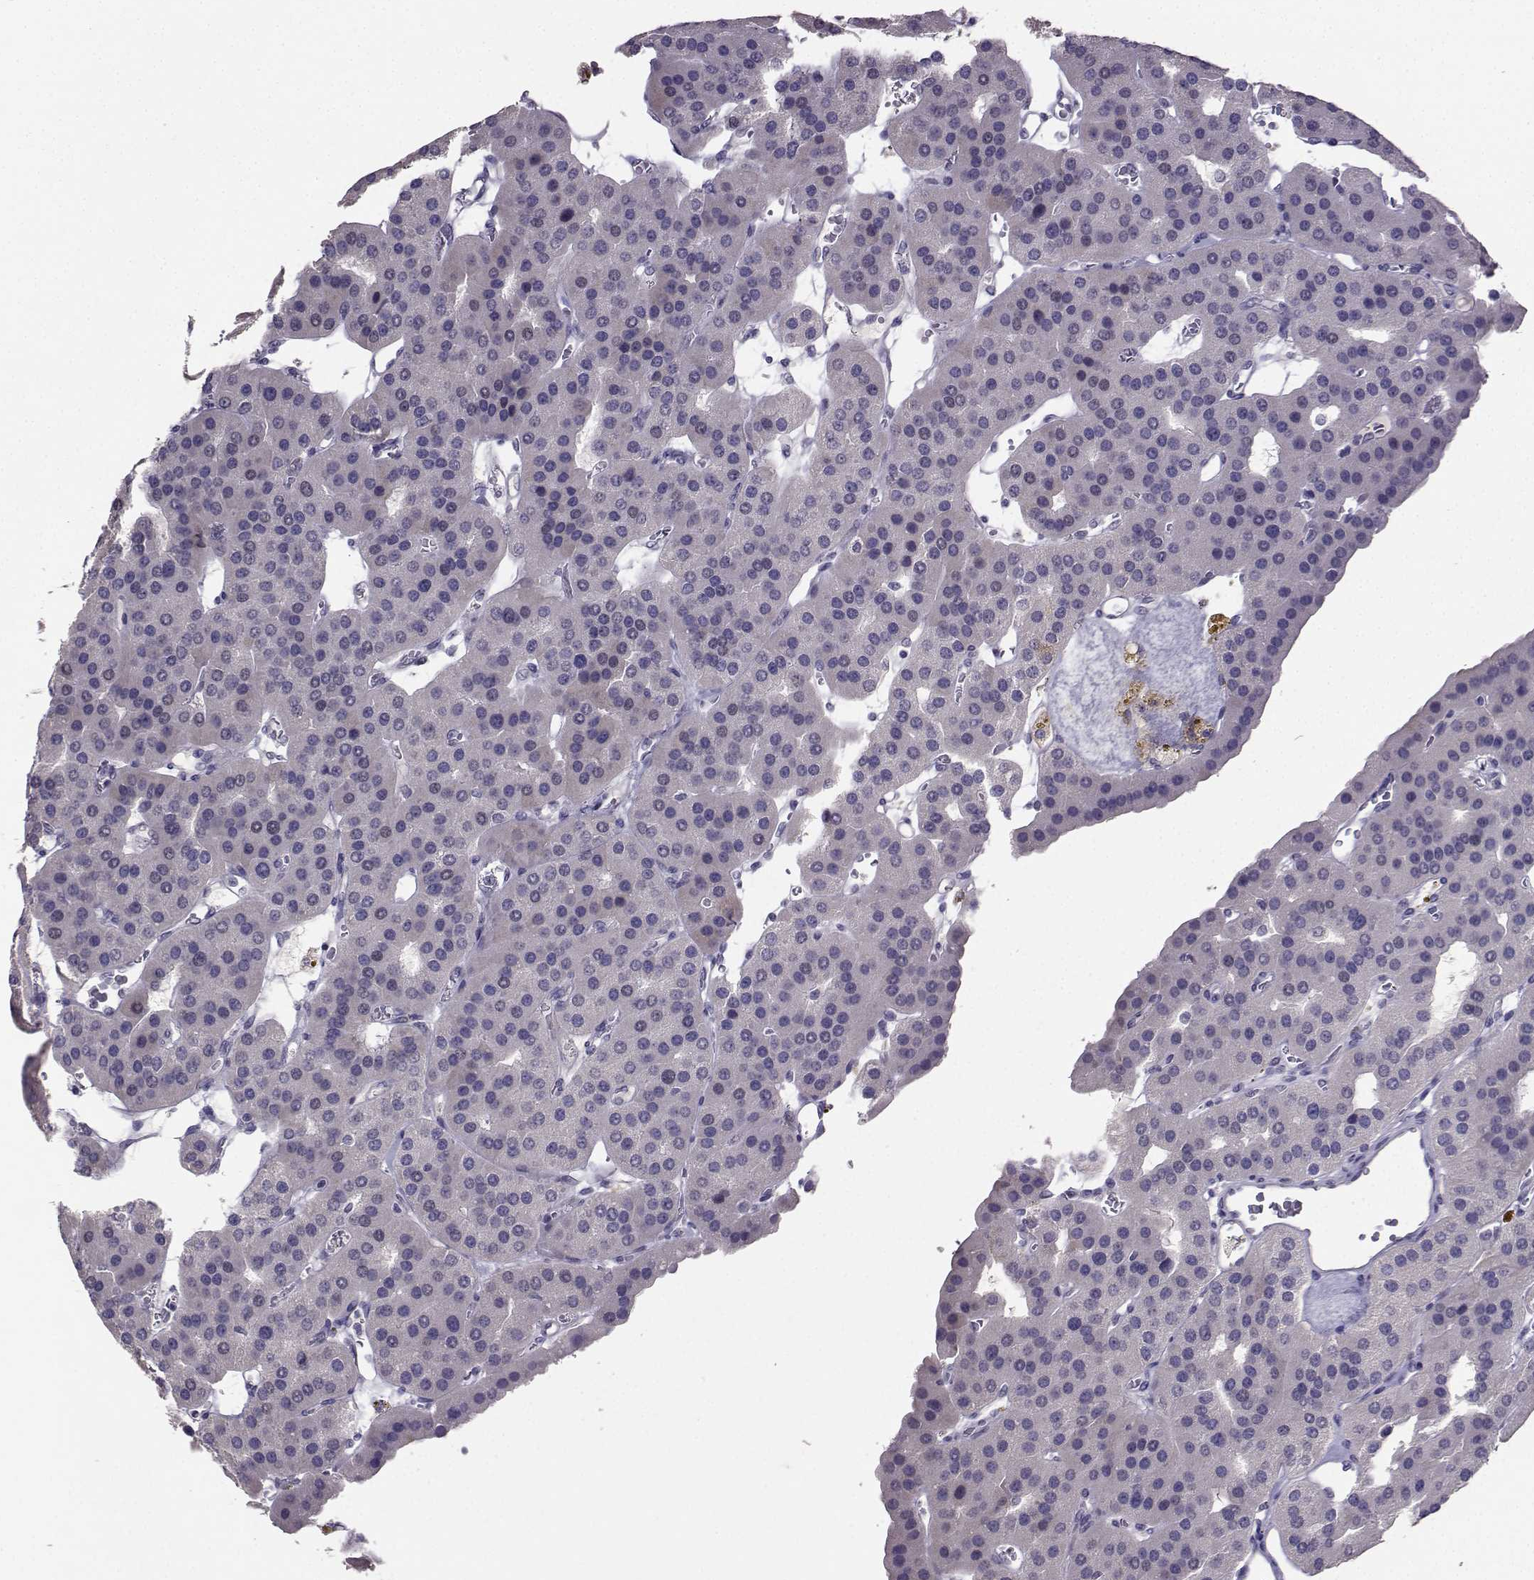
{"staining": {"intensity": "negative", "quantity": "none", "location": "none"}, "tissue": "parathyroid gland", "cell_type": "Glandular cells", "image_type": "normal", "snomed": [{"axis": "morphology", "description": "Normal tissue, NOS"}, {"axis": "morphology", "description": "Adenoma, NOS"}, {"axis": "topography", "description": "Parathyroid gland"}], "caption": "Immunohistochemical staining of benign human parathyroid gland demonstrates no significant positivity in glandular cells.", "gene": "CARTPT", "patient": {"sex": "female", "age": 86}}